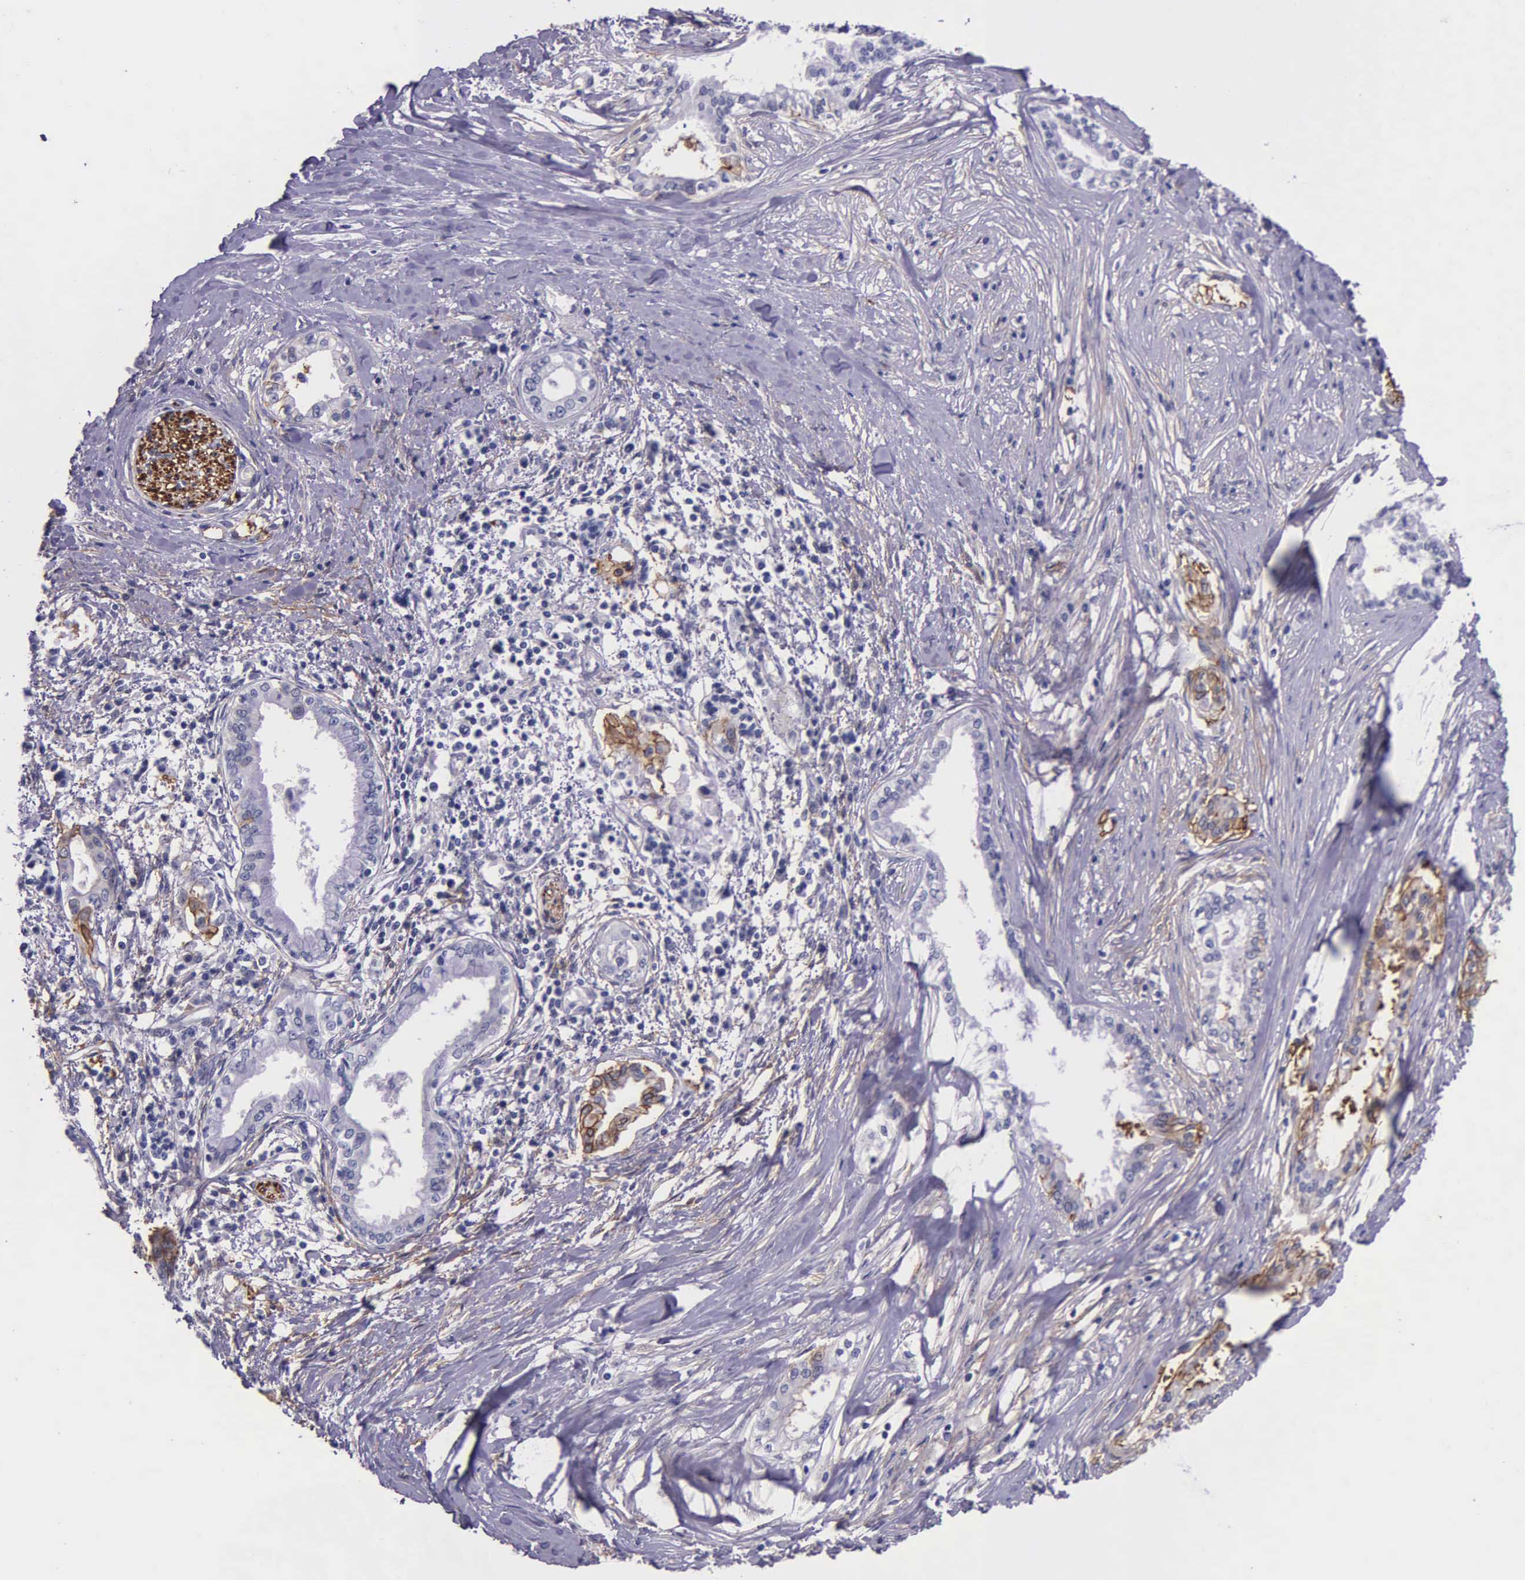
{"staining": {"intensity": "moderate", "quantity": ">75%", "location": "cytoplasmic/membranous"}, "tissue": "pancreatic cancer", "cell_type": "Tumor cells", "image_type": "cancer", "snomed": [{"axis": "morphology", "description": "Adenocarcinoma, NOS"}, {"axis": "topography", "description": "Pancreas"}], "caption": "DAB (3,3'-diaminobenzidine) immunohistochemical staining of adenocarcinoma (pancreatic) exhibits moderate cytoplasmic/membranous protein expression in about >75% of tumor cells.", "gene": "AHNAK2", "patient": {"sex": "female", "age": 64}}